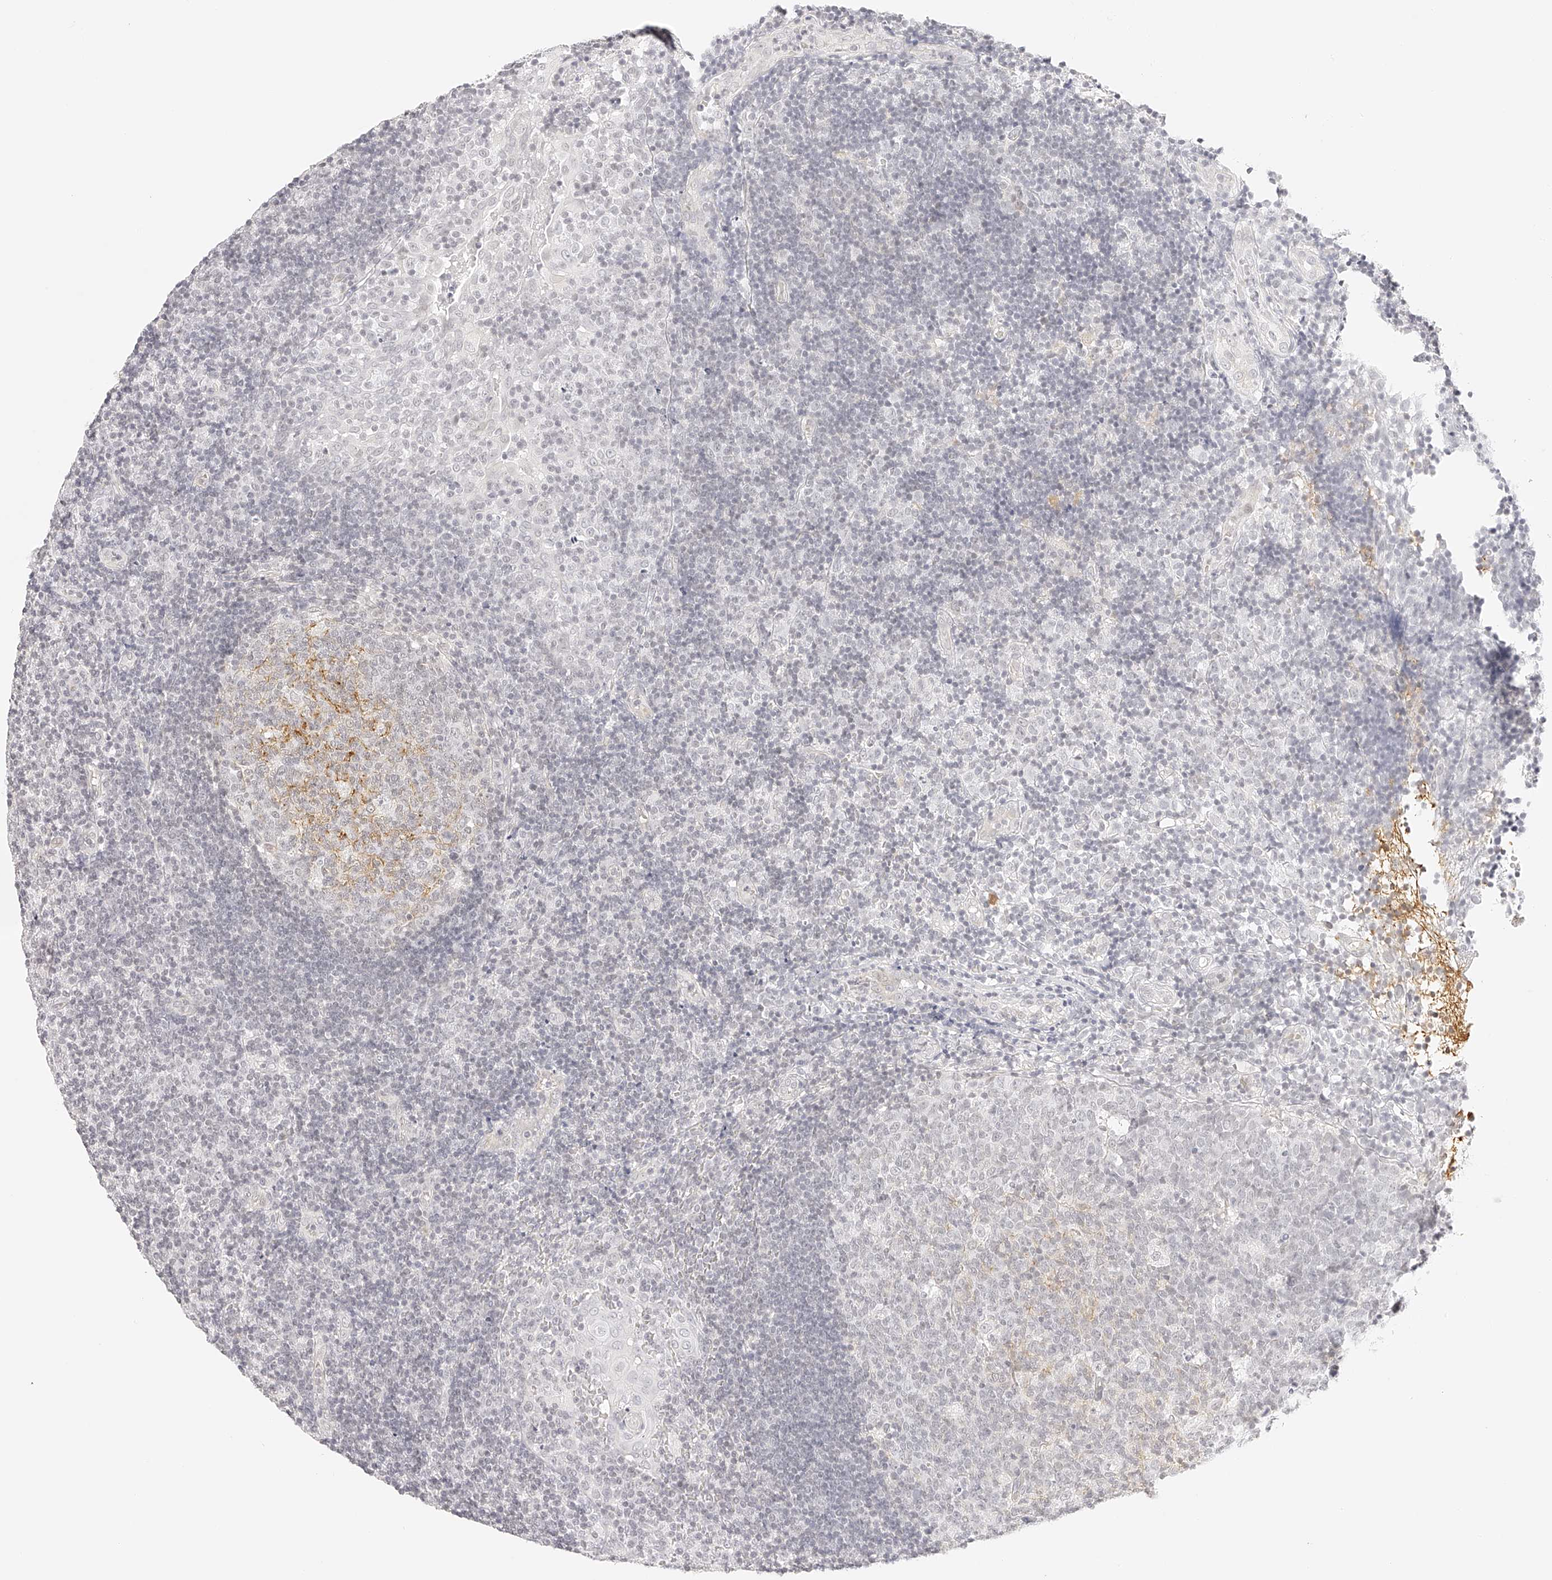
{"staining": {"intensity": "moderate", "quantity": "<25%", "location": "cytoplasmic/membranous"}, "tissue": "tonsil", "cell_type": "Germinal center cells", "image_type": "normal", "snomed": [{"axis": "morphology", "description": "Normal tissue, NOS"}, {"axis": "topography", "description": "Tonsil"}], "caption": "Immunohistochemical staining of benign tonsil displays <25% levels of moderate cytoplasmic/membranous protein positivity in approximately <25% of germinal center cells. The protein of interest is stained brown, and the nuclei are stained in blue (DAB IHC with brightfield microscopy, high magnification).", "gene": "ZFP69", "patient": {"sex": "female", "age": 40}}